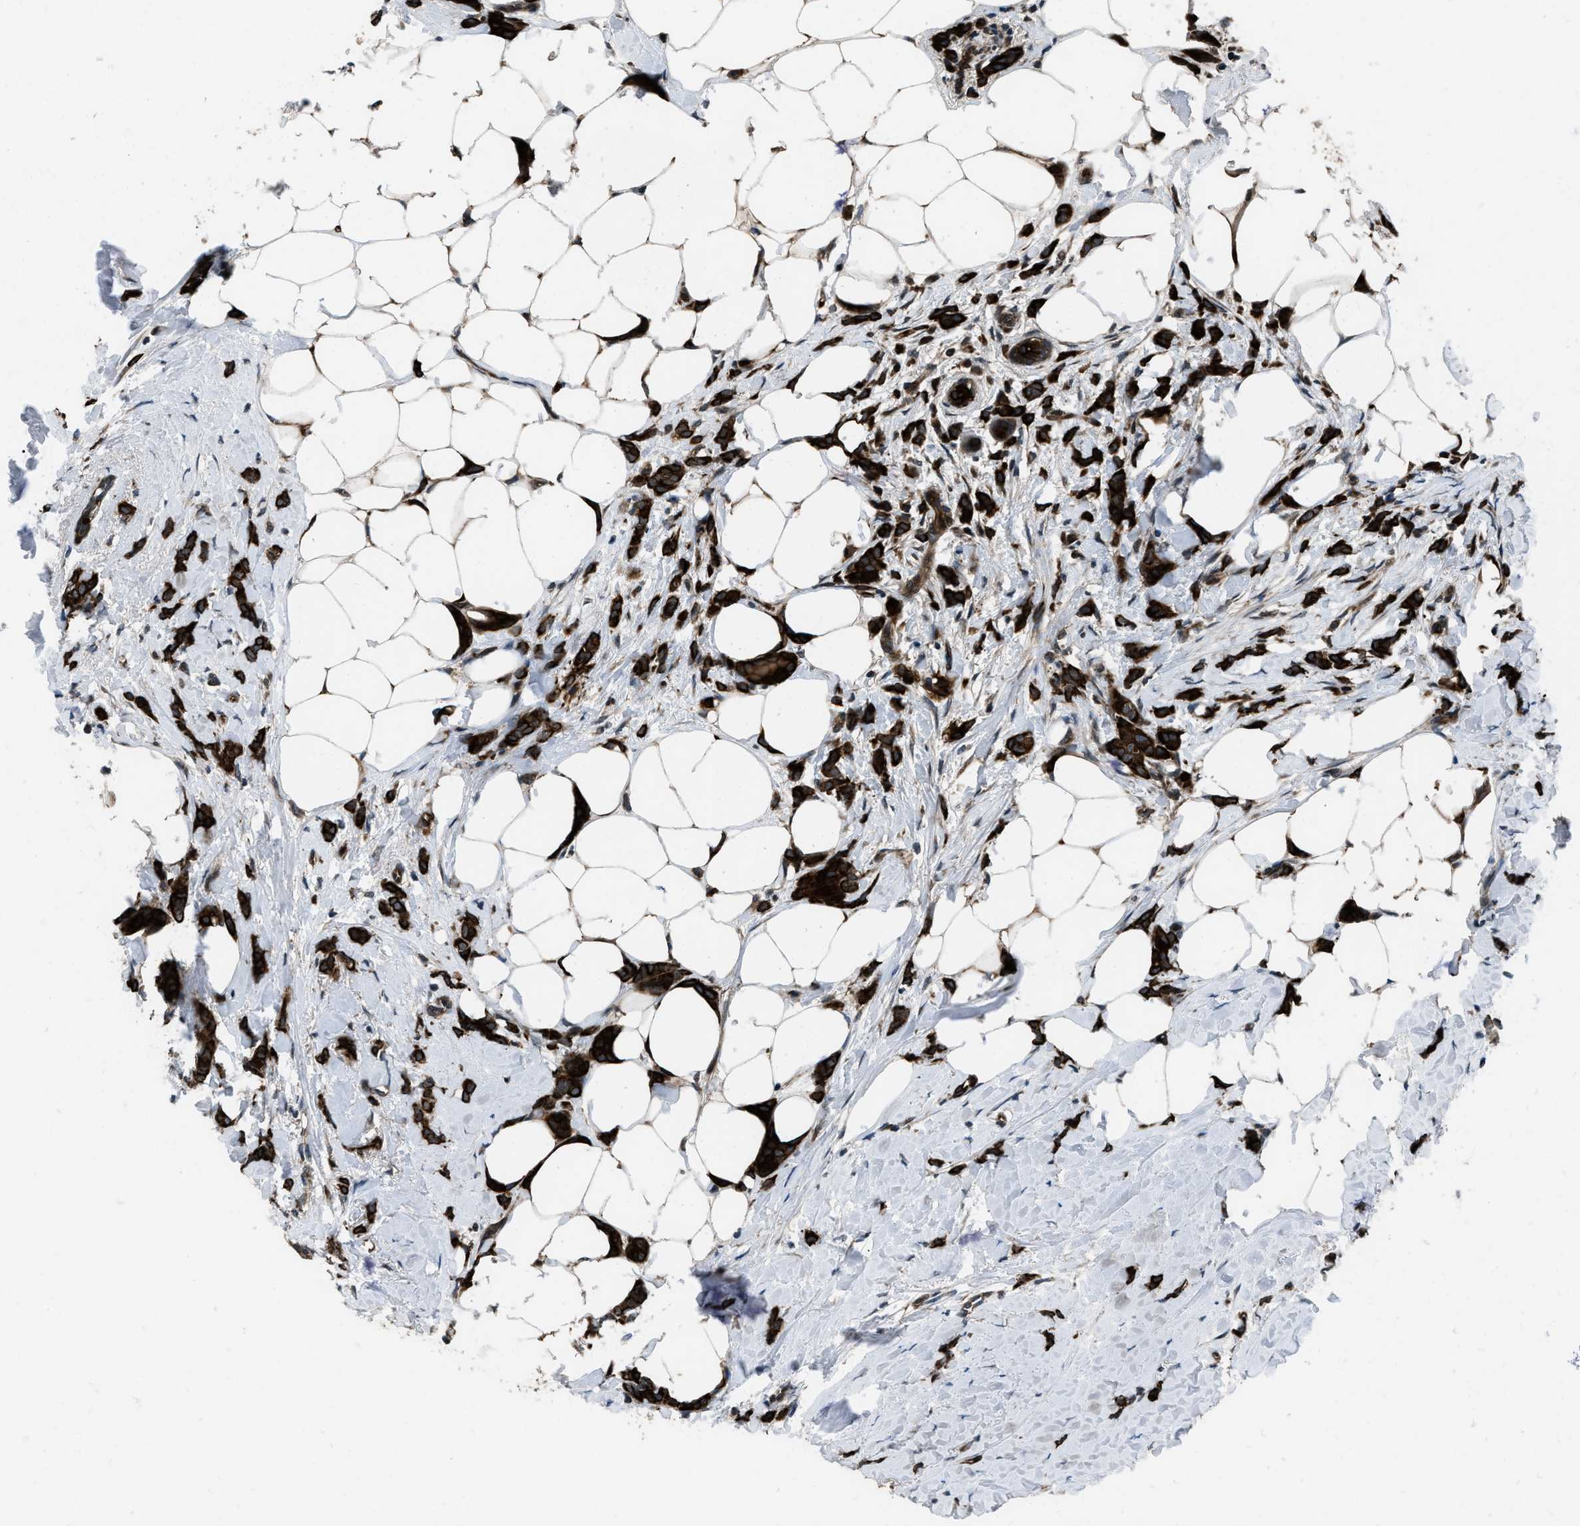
{"staining": {"intensity": "strong", "quantity": ">75%", "location": "cytoplasmic/membranous"}, "tissue": "breast cancer", "cell_type": "Tumor cells", "image_type": "cancer", "snomed": [{"axis": "morphology", "description": "Lobular carcinoma, in situ"}, {"axis": "morphology", "description": "Lobular carcinoma"}, {"axis": "topography", "description": "Breast"}], "caption": "Breast cancer was stained to show a protein in brown. There is high levels of strong cytoplasmic/membranous expression in approximately >75% of tumor cells. The protein of interest is shown in brown color, while the nuclei are stained blue.", "gene": "IRAK4", "patient": {"sex": "female", "age": 41}}